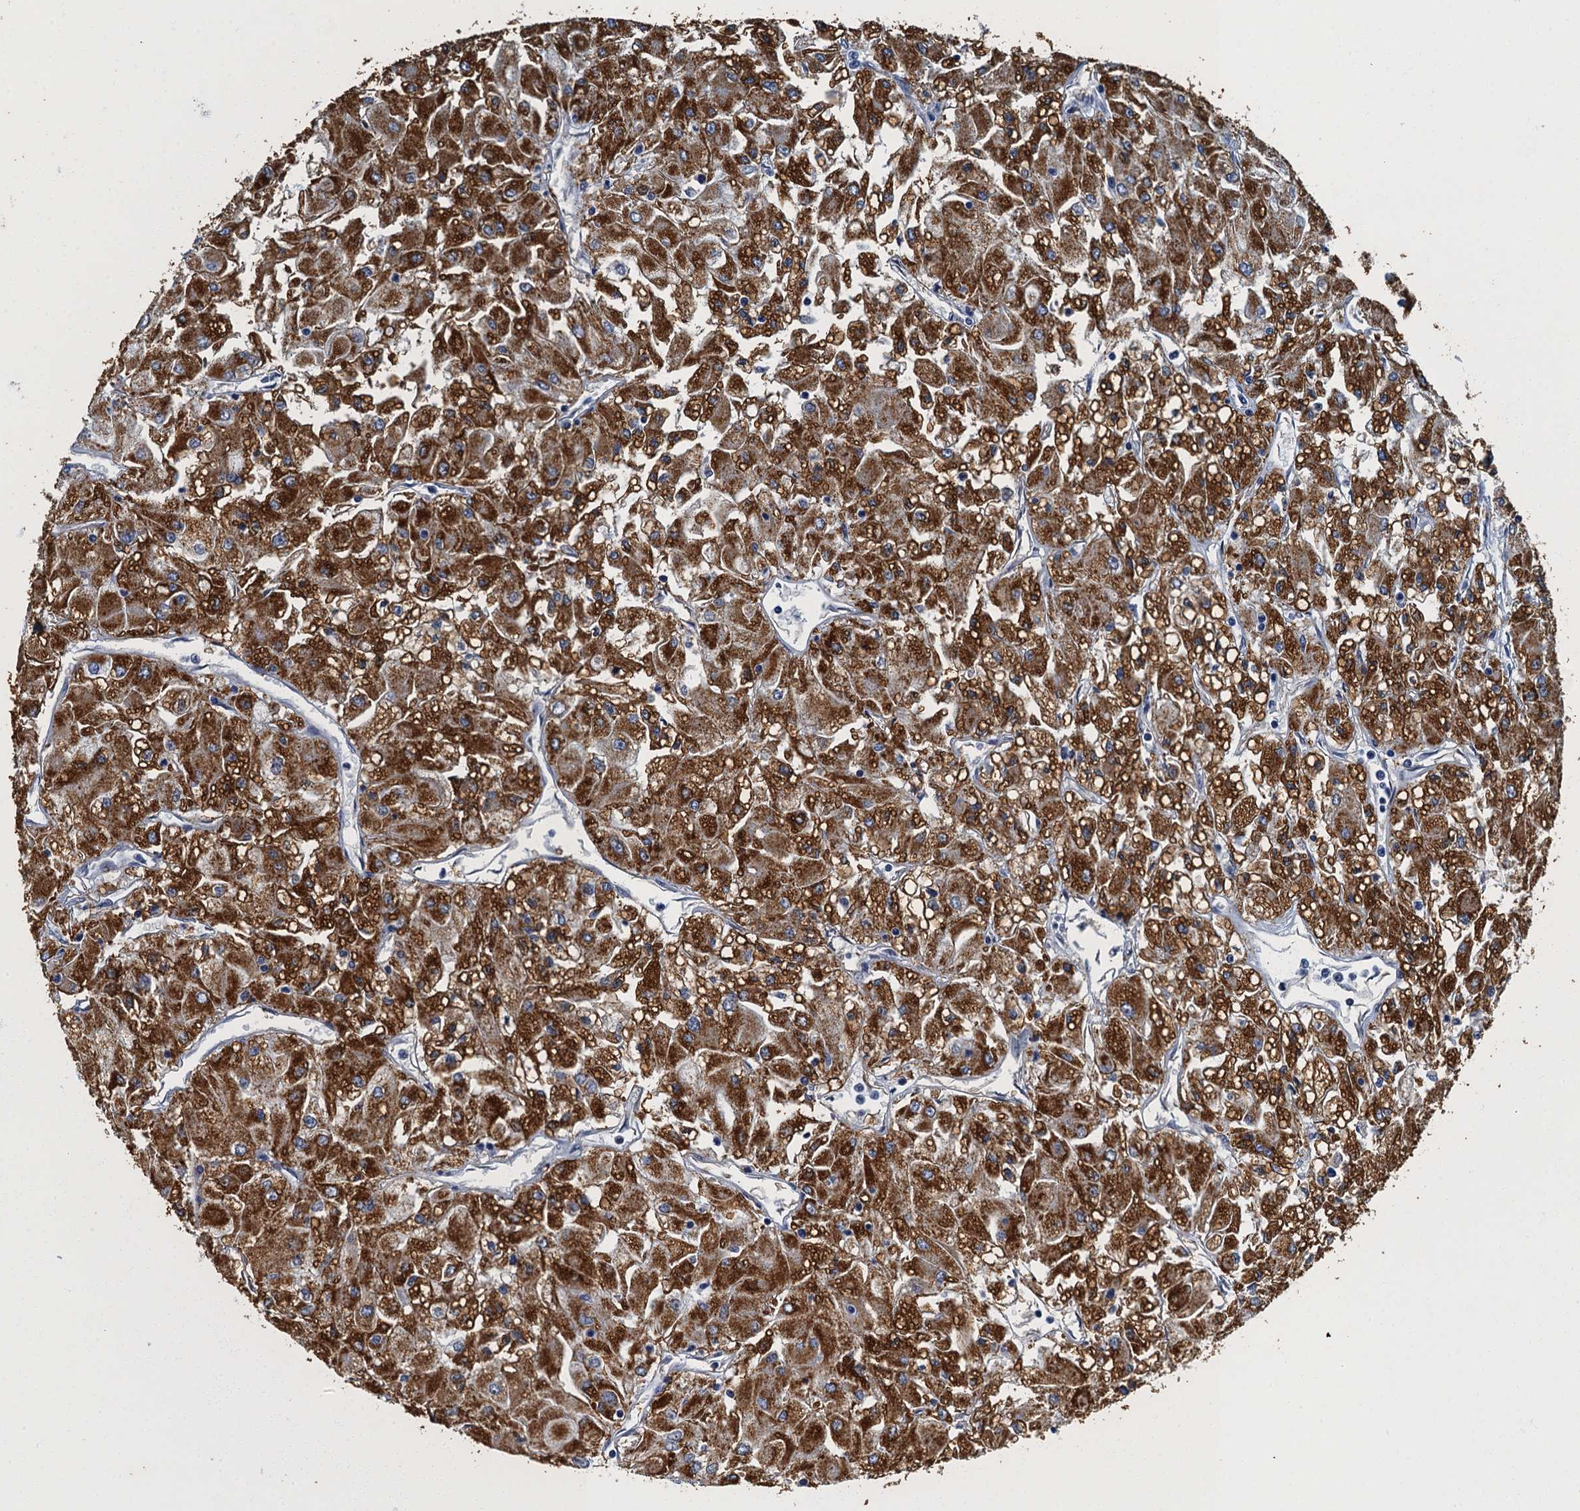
{"staining": {"intensity": "strong", "quantity": ">75%", "location": "cytoplasmic/membranous"}, "tissue": "renal cancer", "cell_type": "Tumor cells", "image_type": "cancer", "snomed": [{"axis": "morphology", "description": "Adenocarcinoma, NOS"}, {"axis": "topography", "description": "Kidney"}], "caption": "Immunohistochemical staining of renal cancer exhibits high levels of strong cytoplasmic/membranous protein positivity in about >75% of tumor cells.", "gene": "GADL1", "patient": {"sex": "male", "age": 80}}